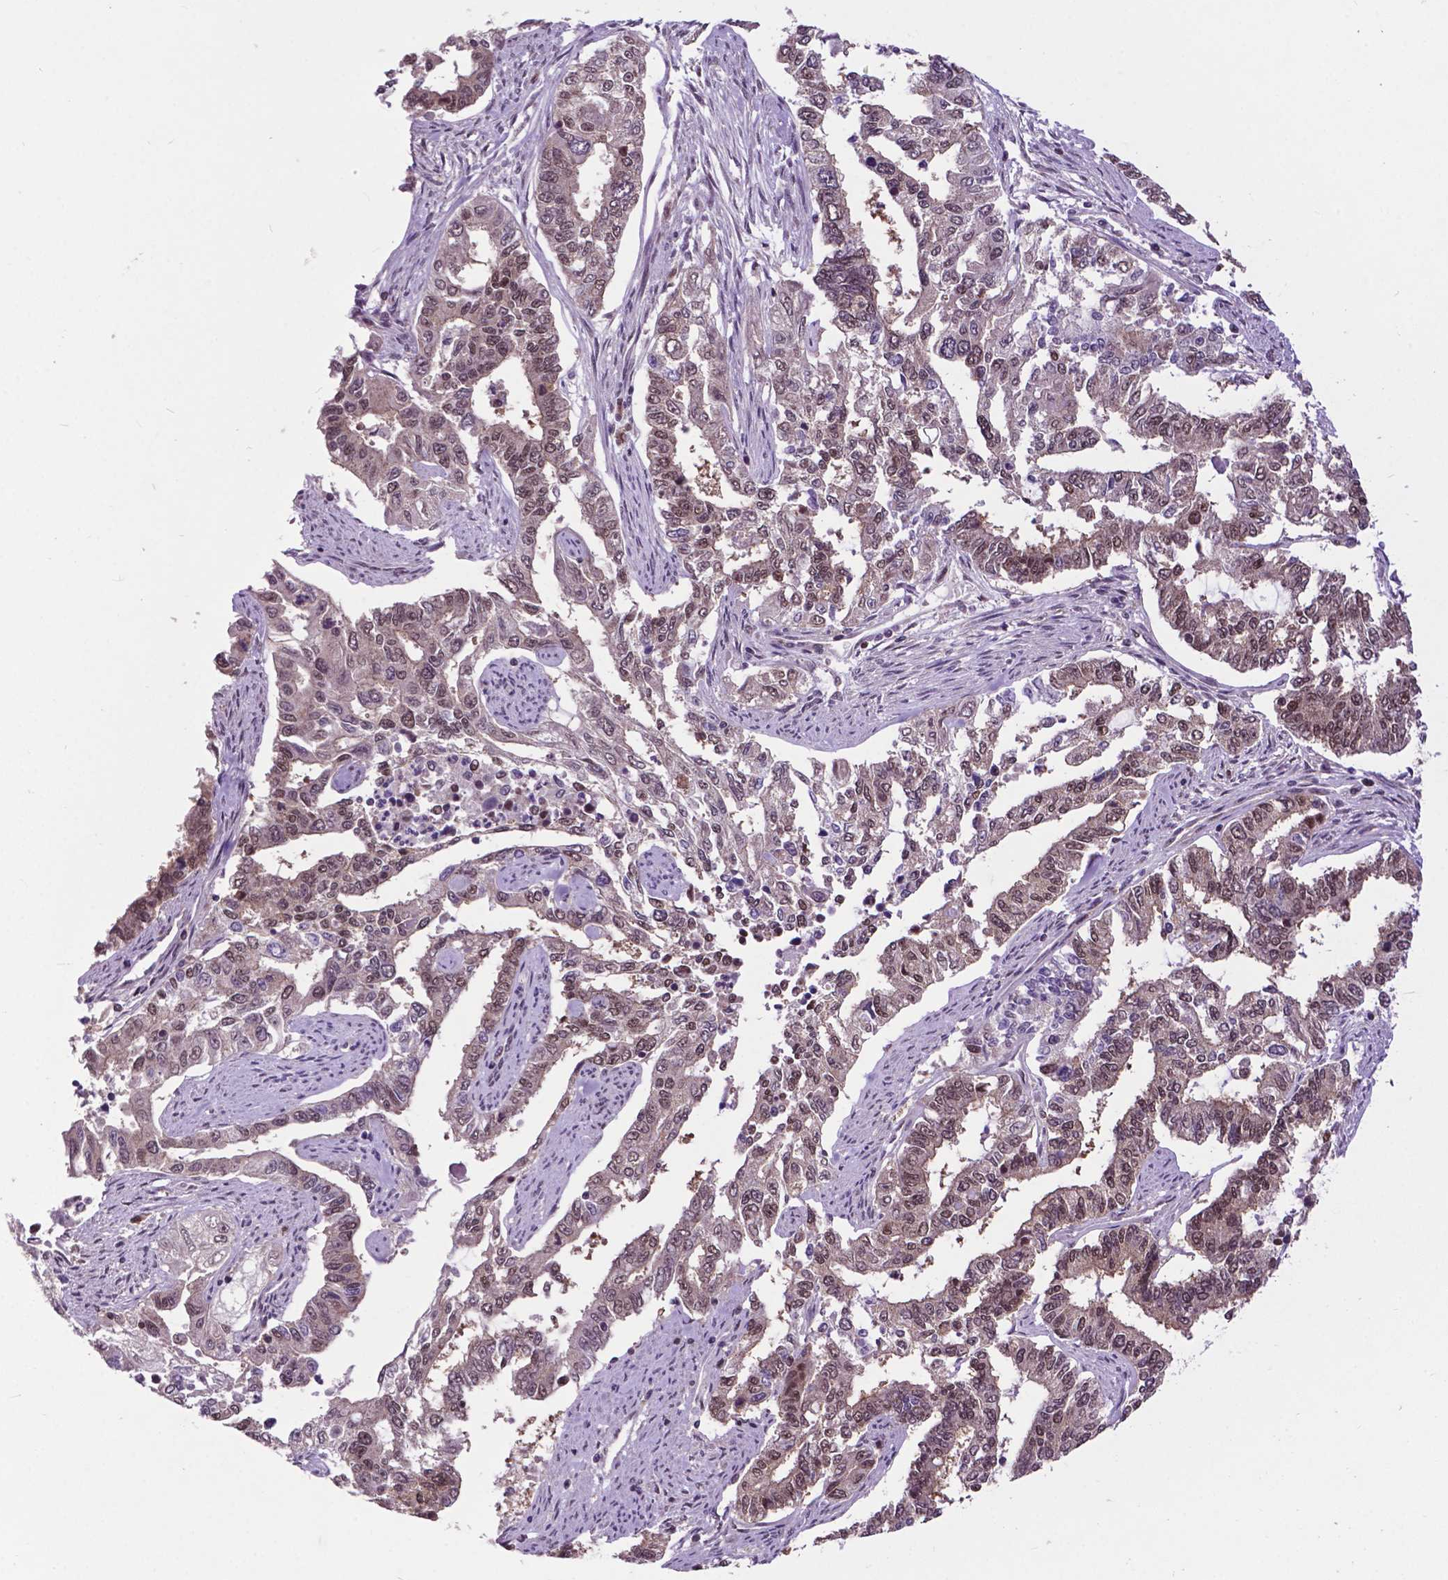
{"staining": {"intensity": "moderate", "quantity": ">75%", "location": "nuclear"}, "tissue": "endometrial cancer", "cell_type": "Tumor cells", "image_type": "cancer", "snomed": [{"axis": "morphology", "description": "Adenocarcinoma, NOS"}, {"axis": "topography", "description": "Uterus"}], "caption": "The histopathology image demonstrates staining of endometrial cancer, revealing moderate nuclear protein staining (brown color) within tumor cells.", "gene": "FAF1", "patient": {"sex": "female", "age": 59}}